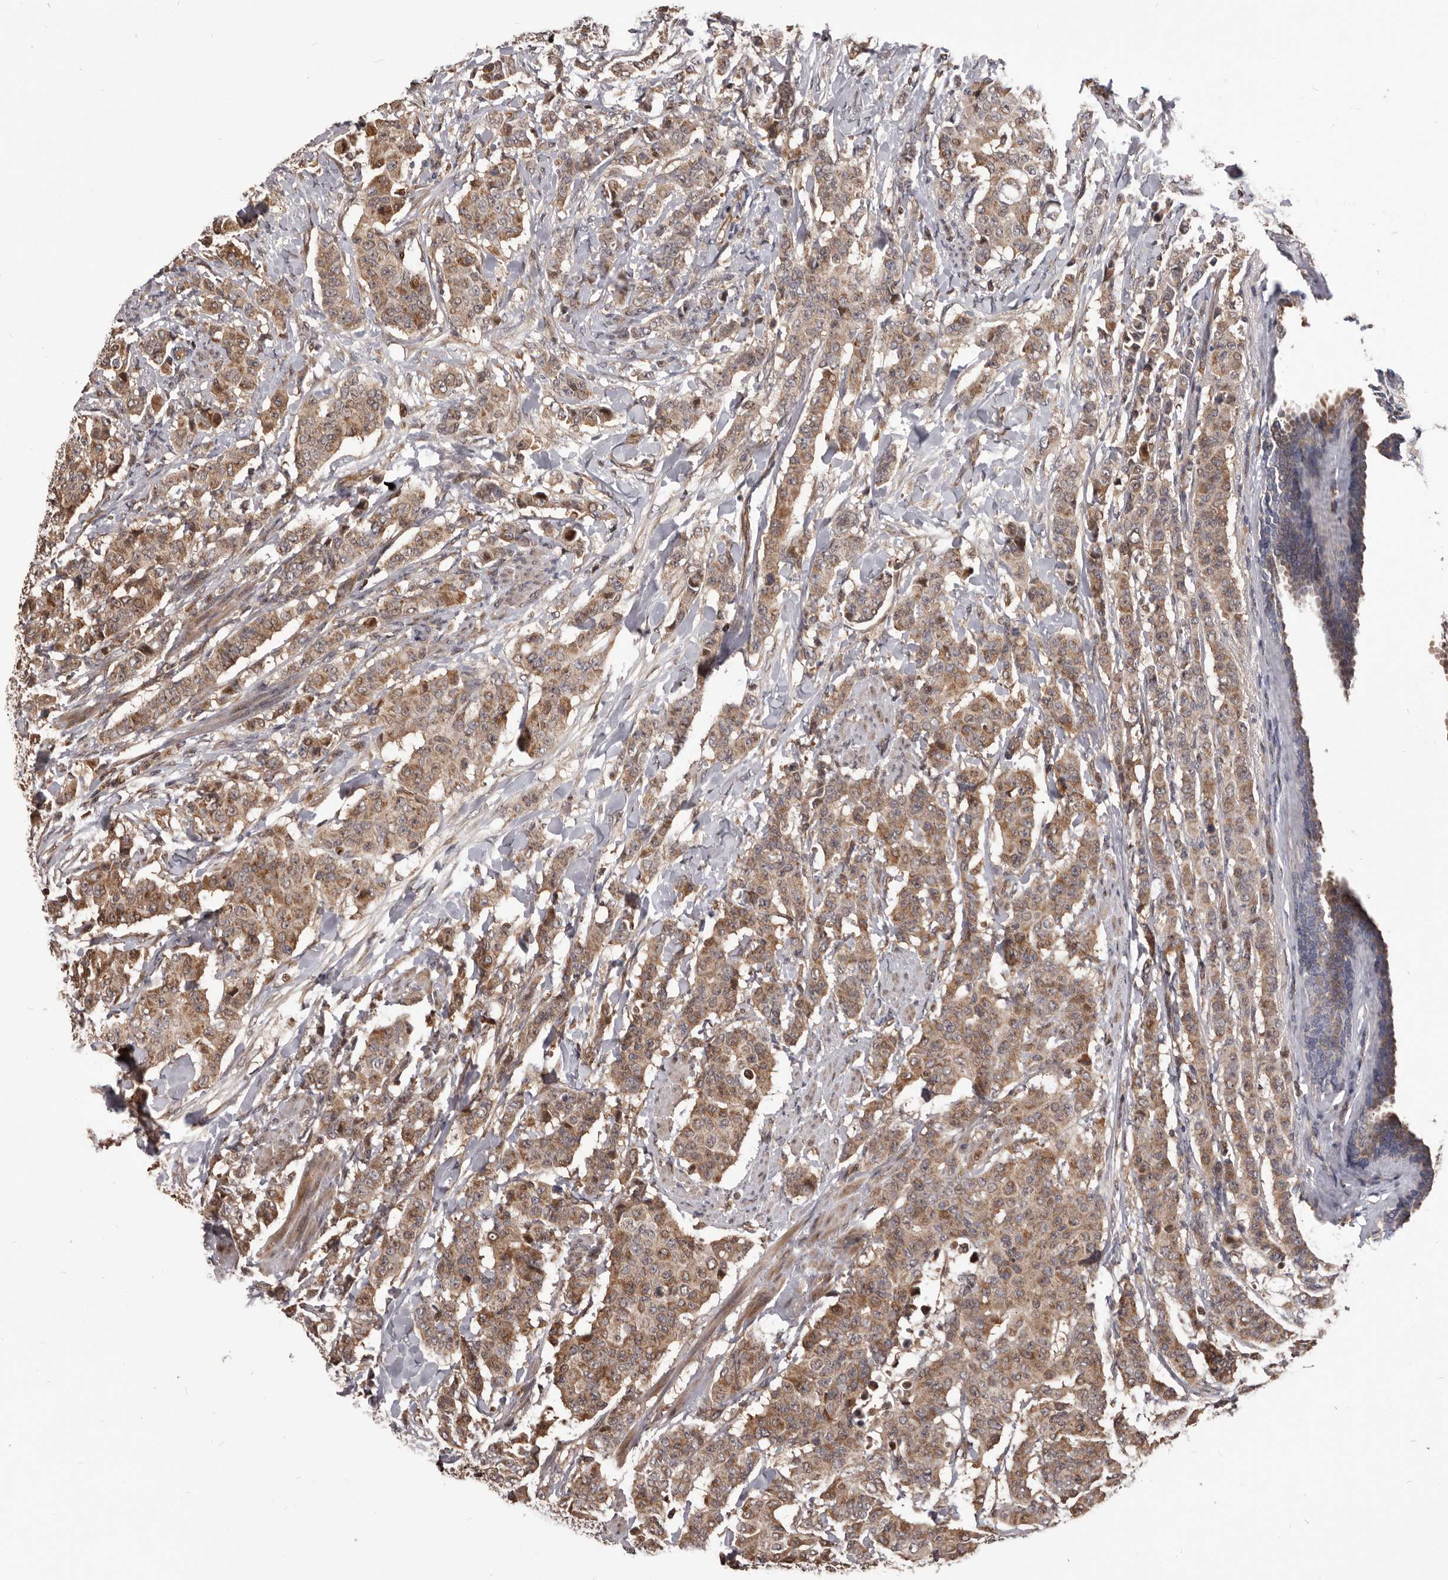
{"staining": {"intensity": "moderate", "quantity": ">75%", "location": "cytoplasmic/membranous"}, "tissue": "breast cancer", "cell_type": "Tumor cells", "image_type": "cancer", "snomed": [{"axis": "morphology", "description": "Duct carcinoma"}, {"axis": "topography", "description": "Breast"}], "caption": "A photomicrograph showing moderate cytoplasmic/membranous staining in approximately >75% of tumor cells in breast cancer (invasive ductal carcinoma), as visualized by brown immunohistochemical staining.", "gene": "MAP3K14", "patient": {"sex": "female", "age": 40}}